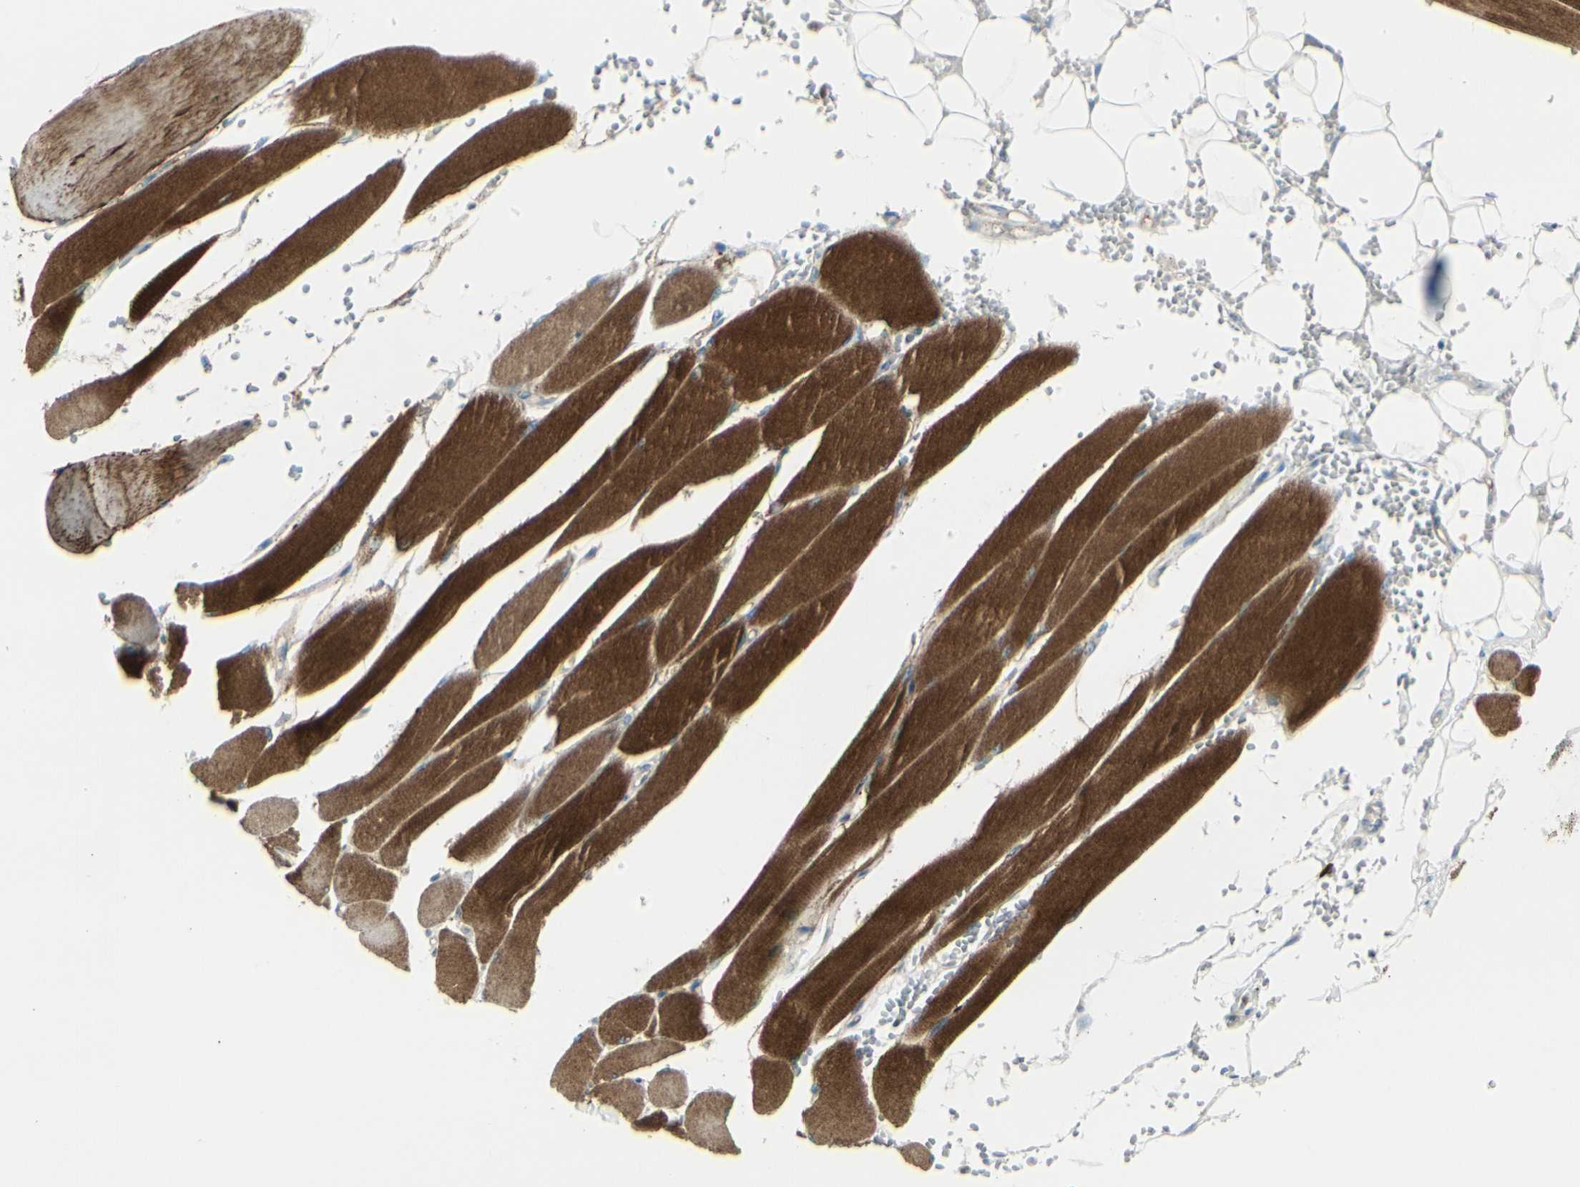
{"staining": {"intensity": "strong", "quantity": ">75%", "location": "cytoplasmic/membranous"}, "tissue": "skeletal muscle", "cell_type": "Myocytes", "image_type": "normal", "snomed": [{"axis": "morphology", "description": "Normal tissue, NOS"}, {"axis": "topography", "description": "Skeletal muscle"}, {"axis": "topography", "description": "Oral tissue"}, {"axis": "topography", "description": "Peripheral nerve tissue"}], "caption": "The histopathology image exhibits staining of unremarkable skeletal muscle, revealing strong cytoplasmic/membranous protein positivity (brown color) within myocytes.", "gene": "CACNA2D1", "patient": {"sex": "female", "age": 84}}